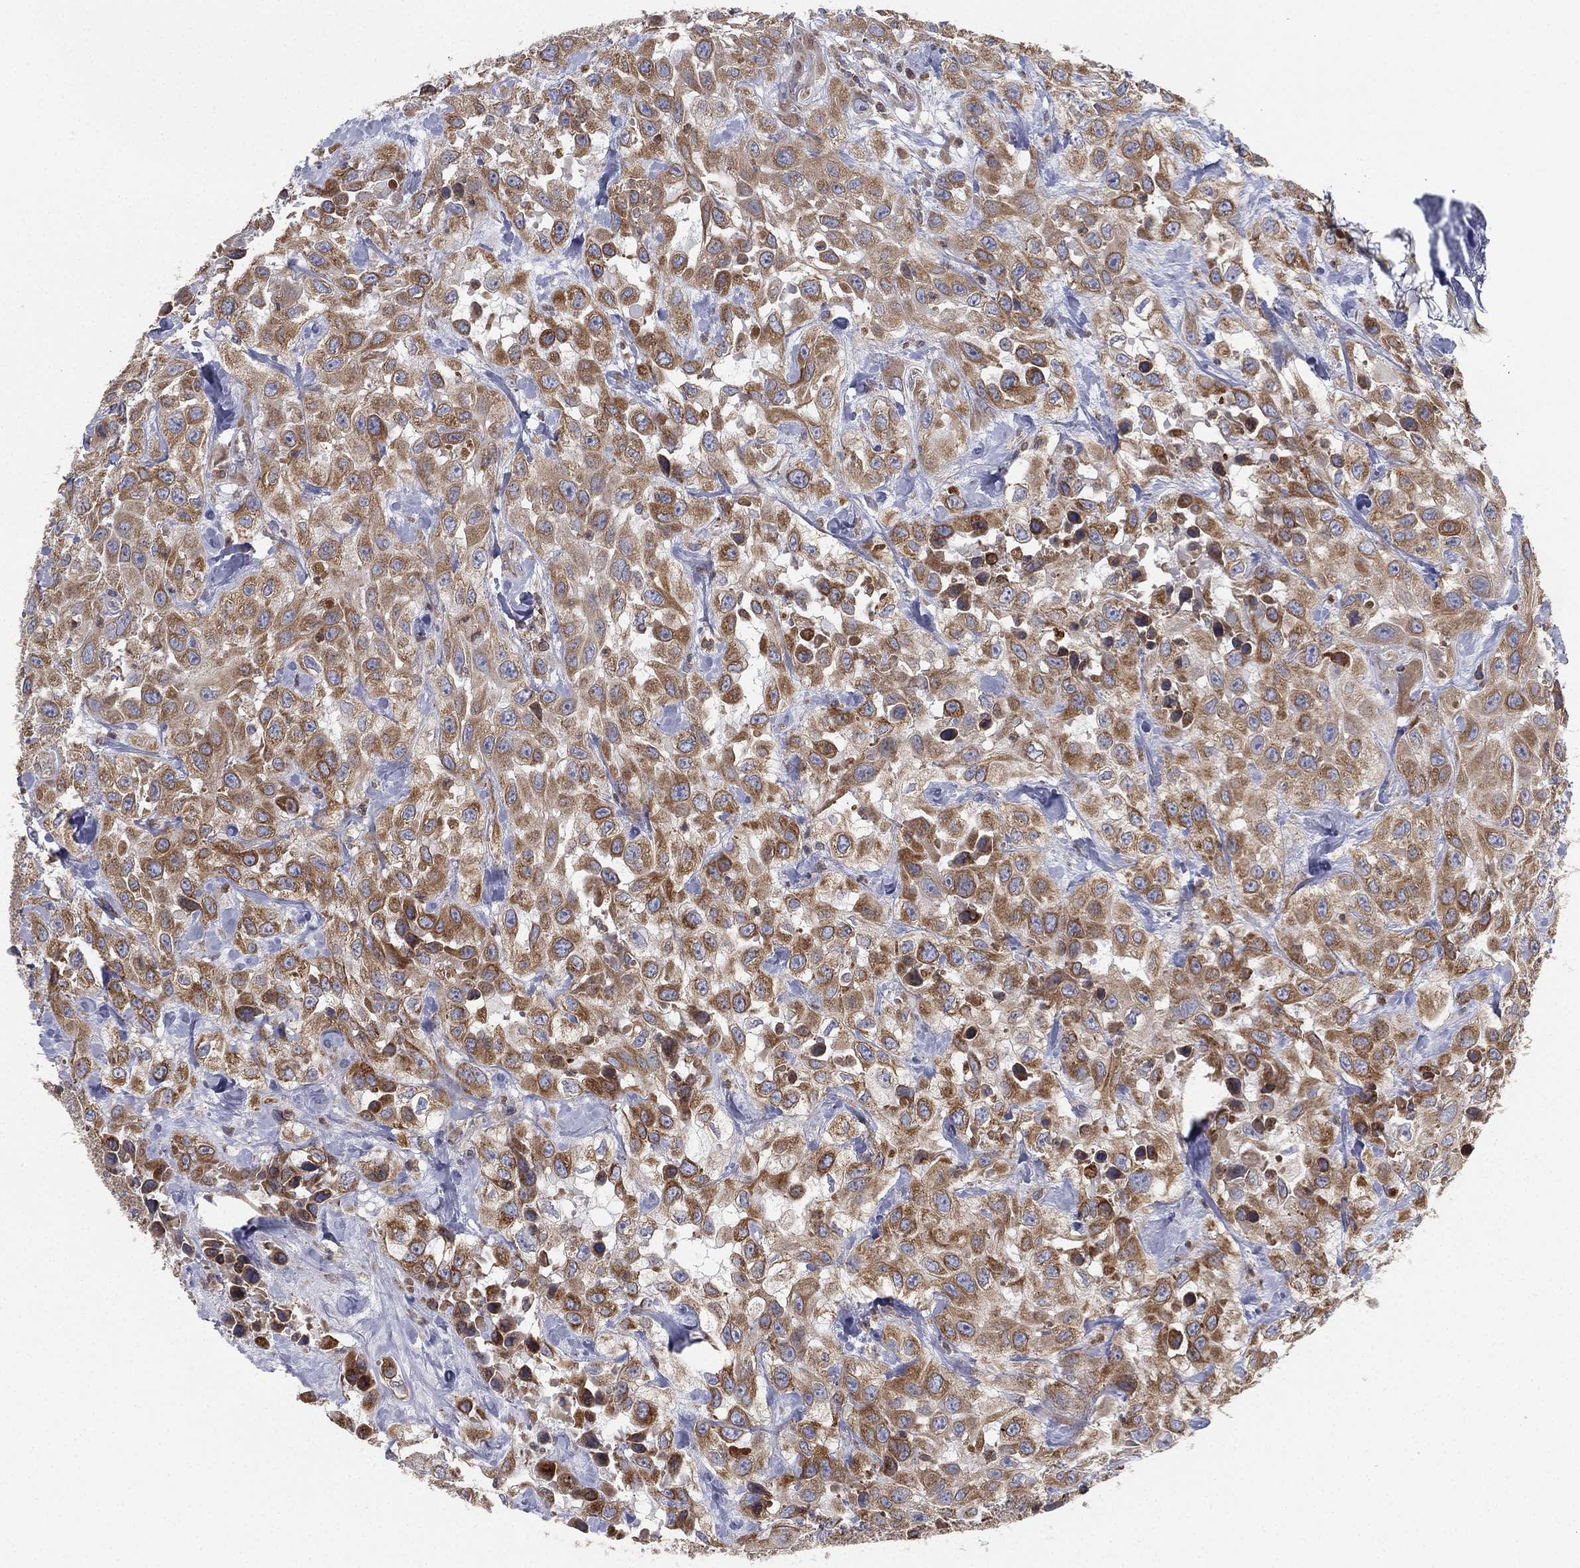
{"staining": {"intensity": "moderate", "quantity": ">75%", "location": "cytoplasmic/membranous"}, "tissue": "urothelial cancer", "cell_type": "Tumor cells", "image_type": "cancer", "snomed": [{"axis": "morphology", "description": "Urothelial carcinoma, High grade"}, {"axis": "topography", "description": "Urinary bladder"}], "caption": "High-grade urothelial carcinoma stained with a brown dye displays moderate cytoplasmic/membranous positive expression in about >75% of tumor cells.", "gene": "CYB5B", "patient": {"sex": "male", "age": 79}}